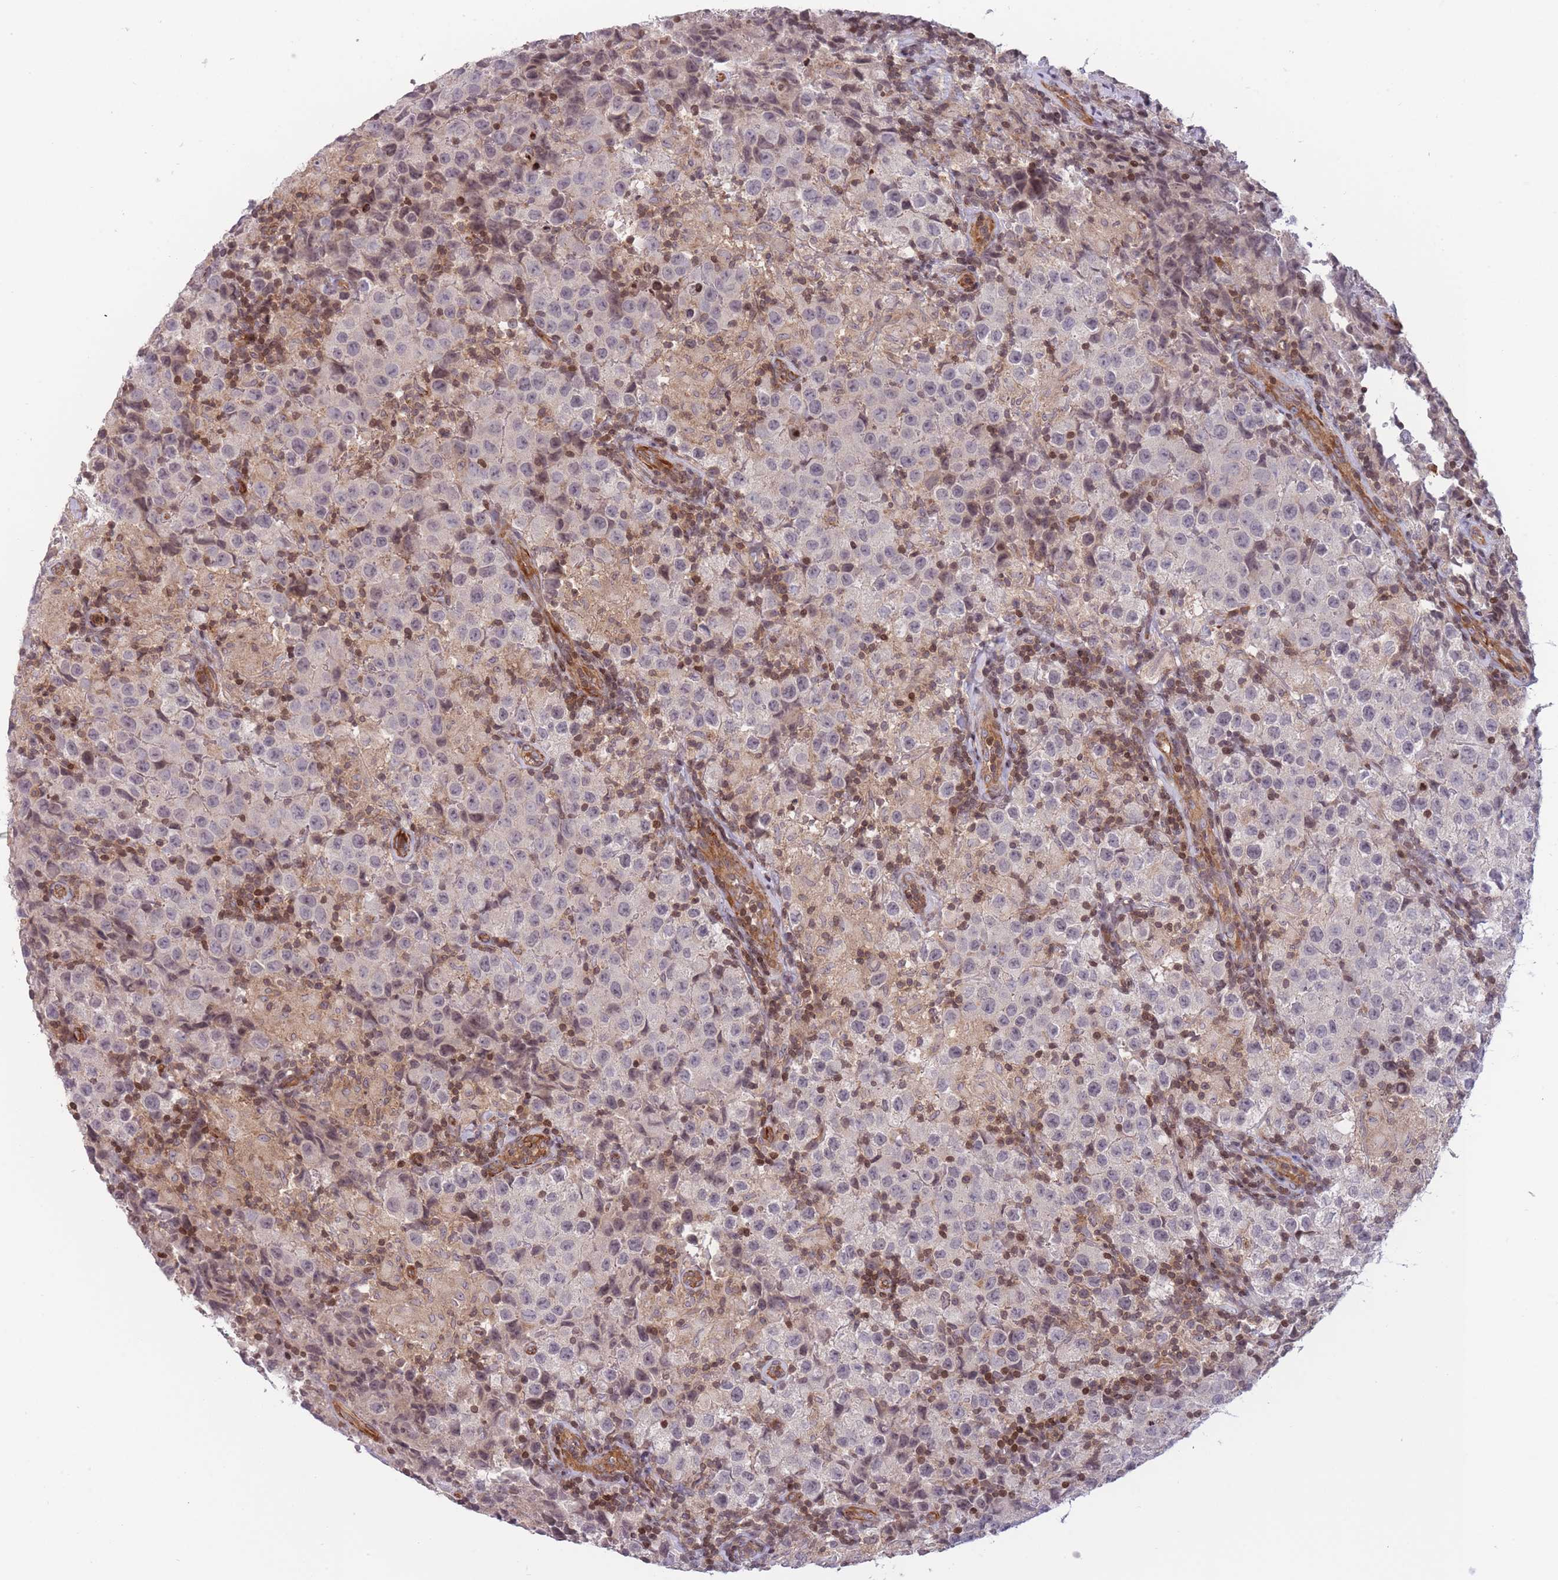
{"staining": {"intensity": "negative", "quantity": "none", "location": "none"}, "tissue": "testis cancer", "cell_type": "Tumor cells", "image_type": "cancer", "snomed": [{"axis": "morphology", "description": "Seminoma, NOS"}, {"axis": "morphology", "description": "Carcinoma, Embryonal, NOS"}, {"axis": "topography", "description": "Testis"}], "caption": "Tumor cells are negative for brown protein staining in testis cancer. (DAB (3,3'-diaminobenzidine) IHC, high magnification).", "gene": "SLC35F5", "patient": {"sex": "male", "age": 41}}